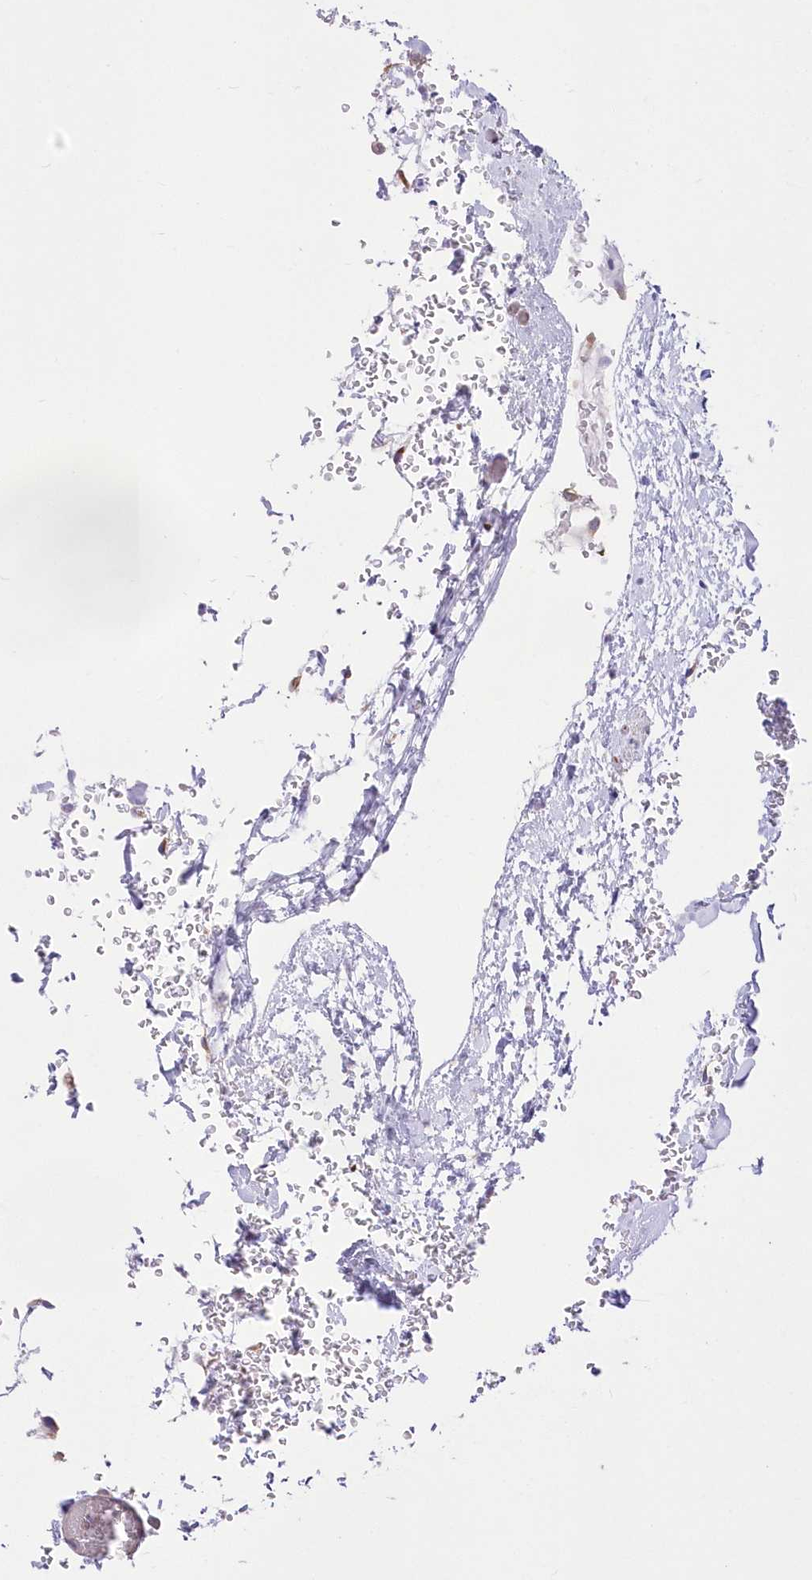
{"staining": {"intensity": "moderate", "quantity": ">75%", "location": "cytoplasmic/membranous"}, "tissue": "stomach", "cell_type": "Glandular cells", "image_type": "normal", "snomed": [{"axis": "morphology", "description": "Normal tissue, NOS"}, {"axis": "topography", "description": "Stomach"}], "caption": "Immunohistochemical staining of unremarkable human stomach reveals moderate cytoplasmic/membranous protein expression in about >75% of glandular cells.", "gene": "YTHDC2", "patient": {"sex": "male", "age": 42}}